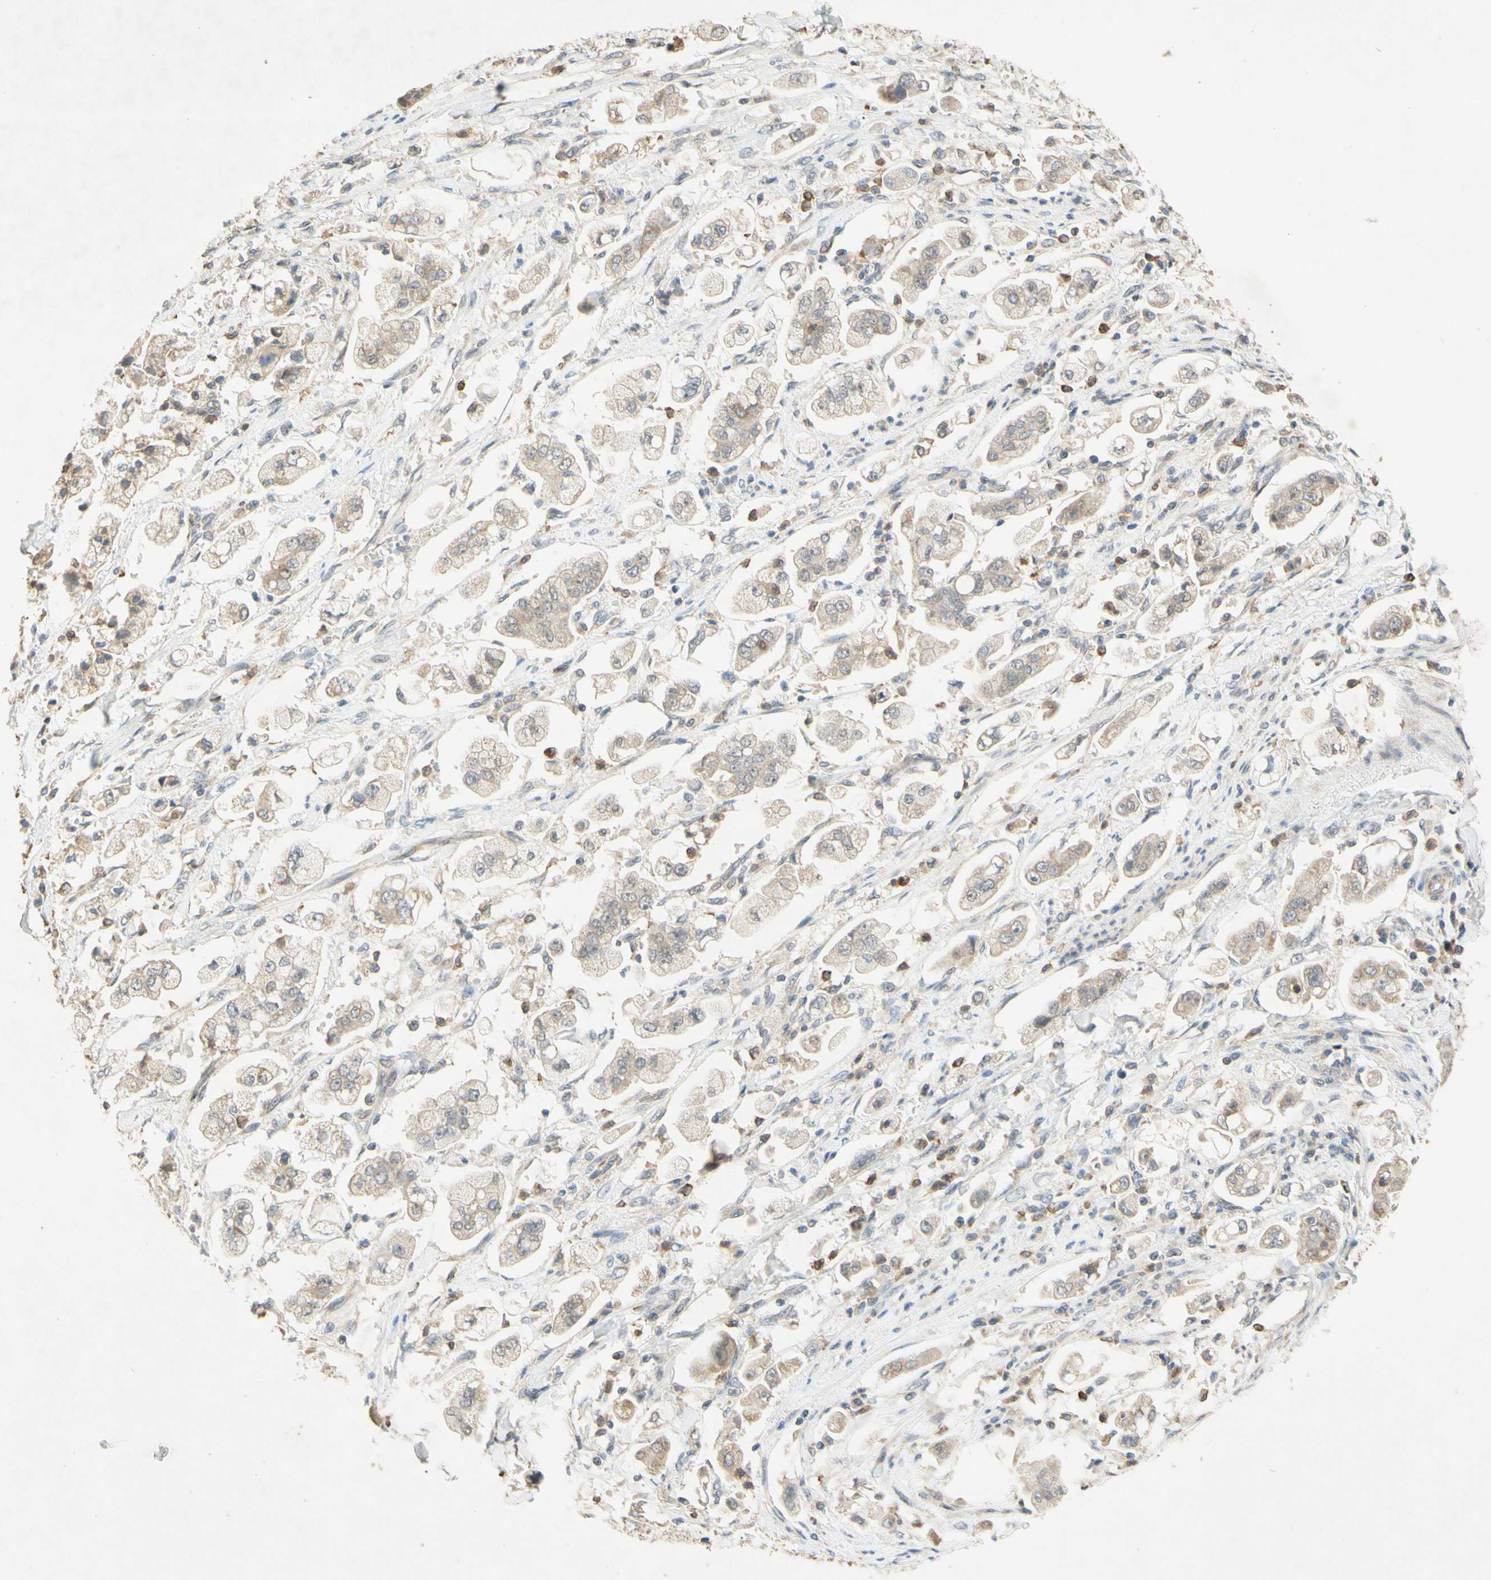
{"staining": {"intensity": "weak", "quantity": ">75%", "location": "cytoplasmic/membranous"}, "tissue": "stomach cancer", "cell_type": "Tumor cells", "image_type": "cancer", "snomed": [{"axis": "morphology", "description": "Adenocarcinoma, NOS"}, {"axis": "topography", "description": "Stomach"}], "caption": "Immunohistochemical staining of human stomach cancer (adenocarcinoma) demonstrates weak cytoplasmic/membranous protein positivity in about >75% of tumor cells. Nuclei are stained in blue.", "gene": "GATA1", "patient": {"sex": "male", "age": 62}}